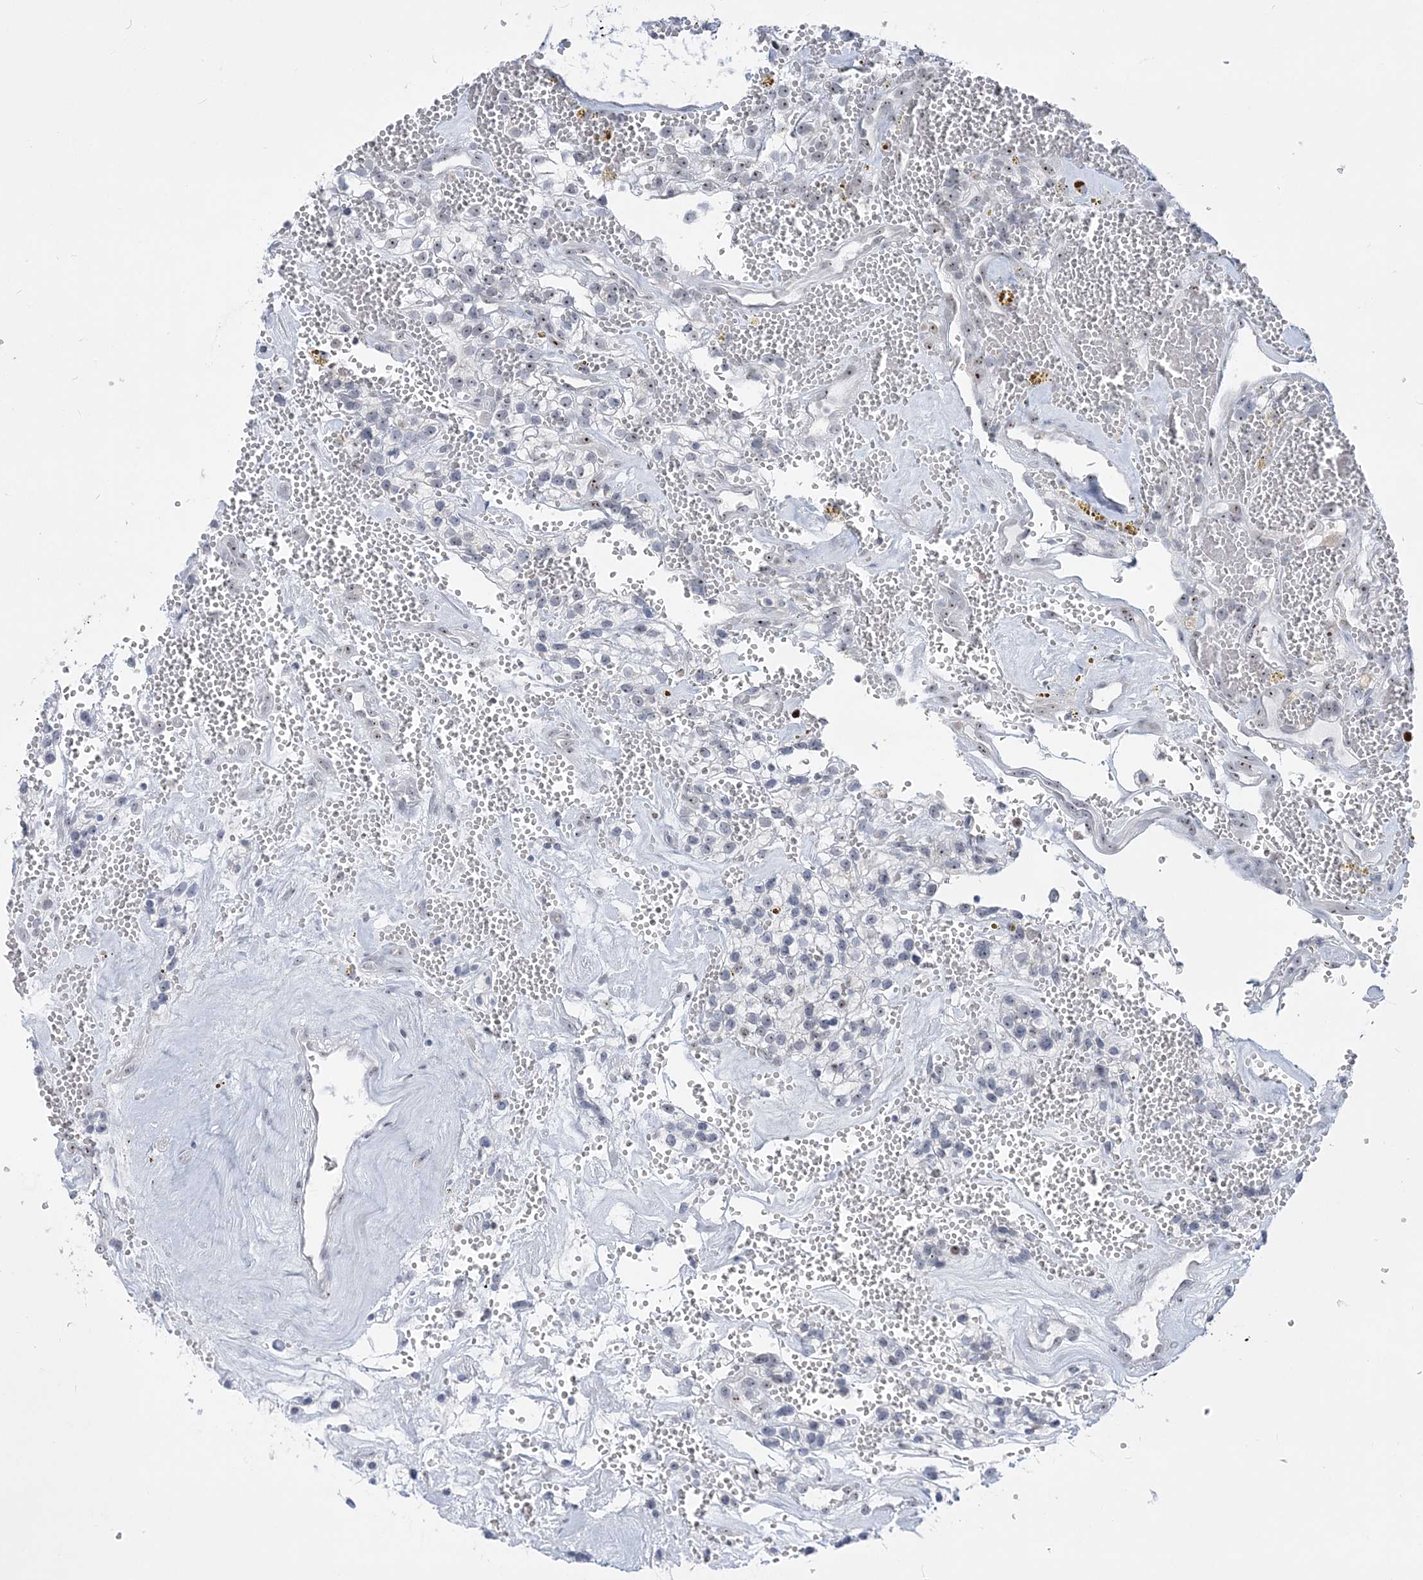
{"staining": {"intensity": "negative", "quantity": "none", "location": "none"}, "tissue": "renal cancer", "cell_type": "Tumor cells", "image_type": "cancer", "snomed": [{"axis": "morphology", "description": "Adenocarcinoma, NOS"}, {"axis": "topography", "description": "Kidney"}], "caption": "The micrograph shows no staining of tumor cells in adenocarcinoma (renal).", "gene": "DDX21", "patient": {"sex": "female", "age": 57}}